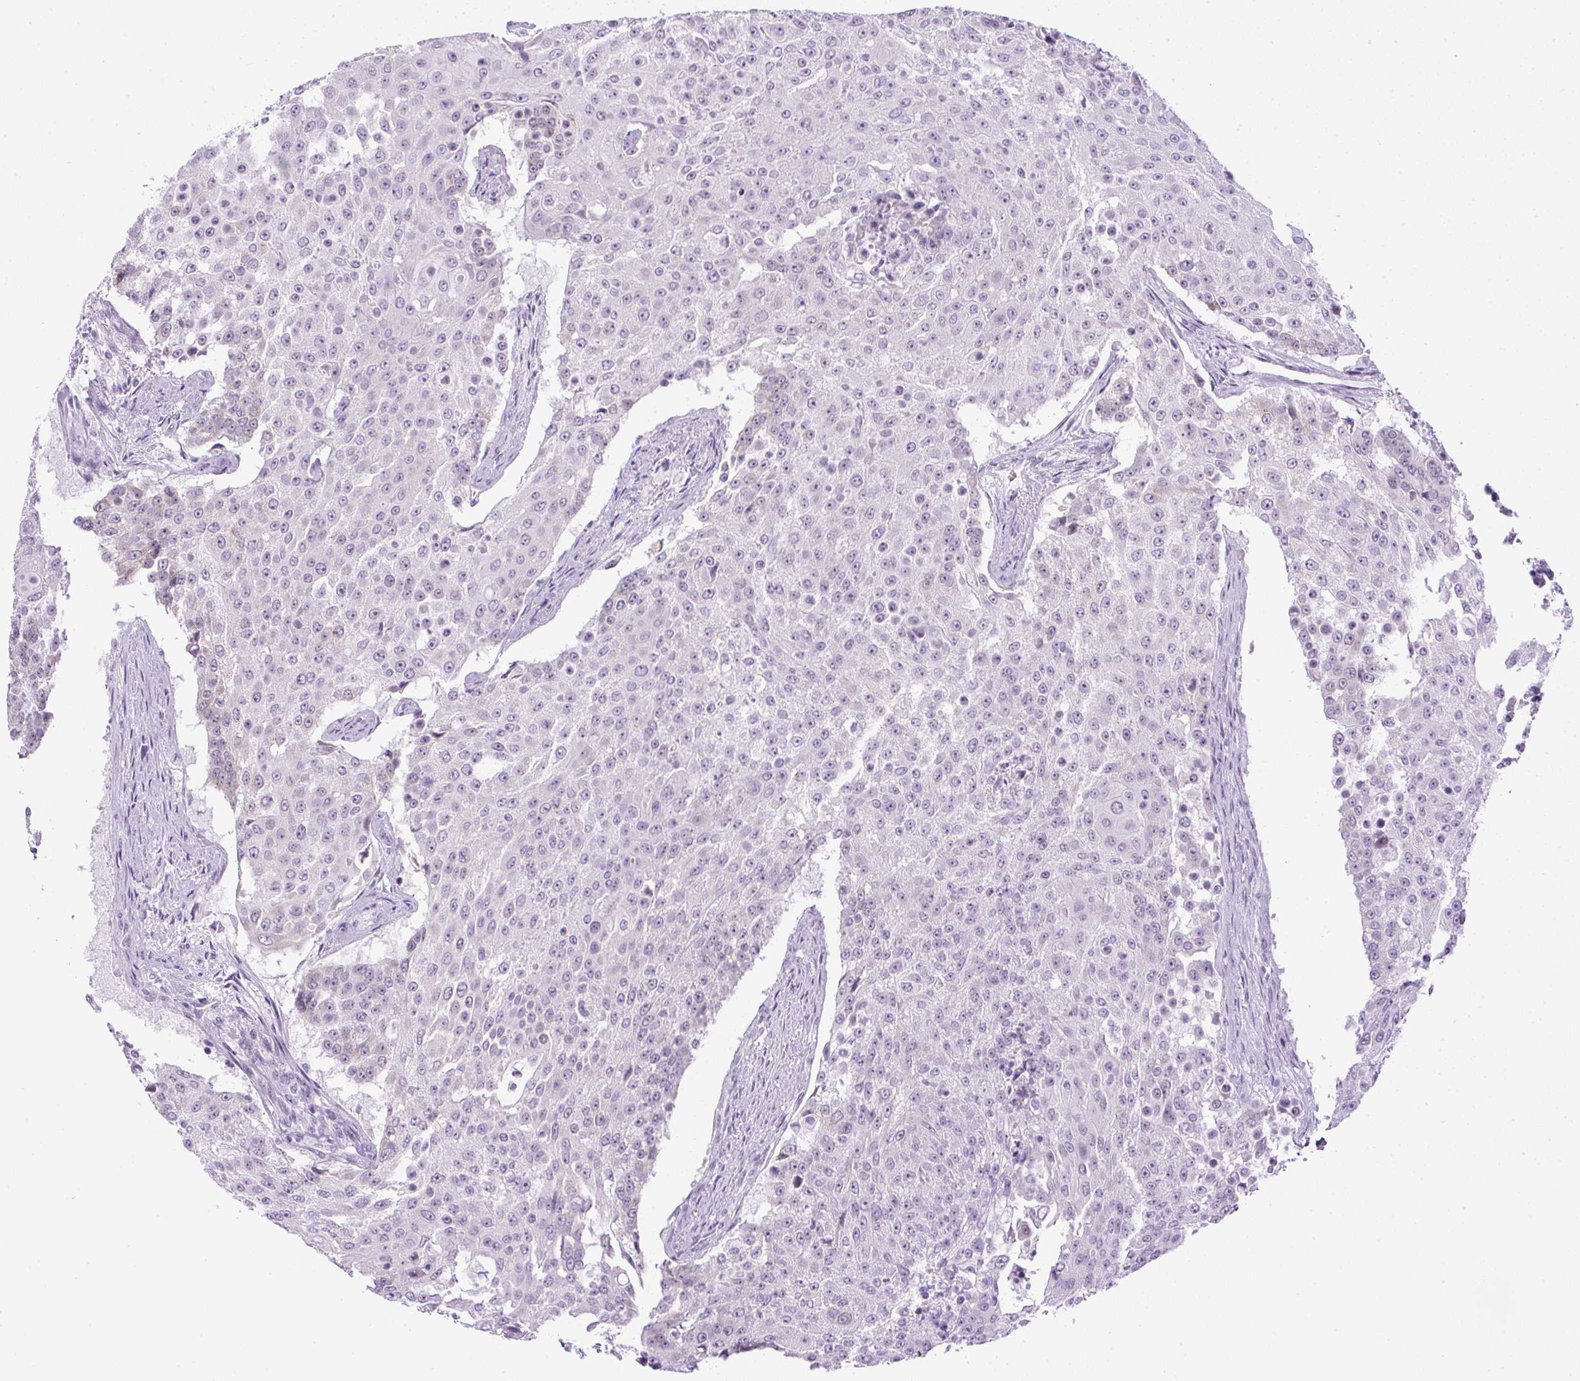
{"staining": {"intensity": "negative", "quantity": "none", "location": "none"}, "tissue": "urothelial cancer", "cell_type": "Tumor cells", "image_type": "cancer", "snomed": [{"axis": "morphology", "description": "Urothelial carcinoma, High grade"}, {"axis": "topography", "description": "Urinary bladder"}], "caption": "Tumor cells show no significant protein expression in high-grade urothelial carcinoma. (Immunohistochemistry, brightfield microscopy, high magnification).", "gene": "RHBDD2", "patient": {"sex": "female", "age": 63}}